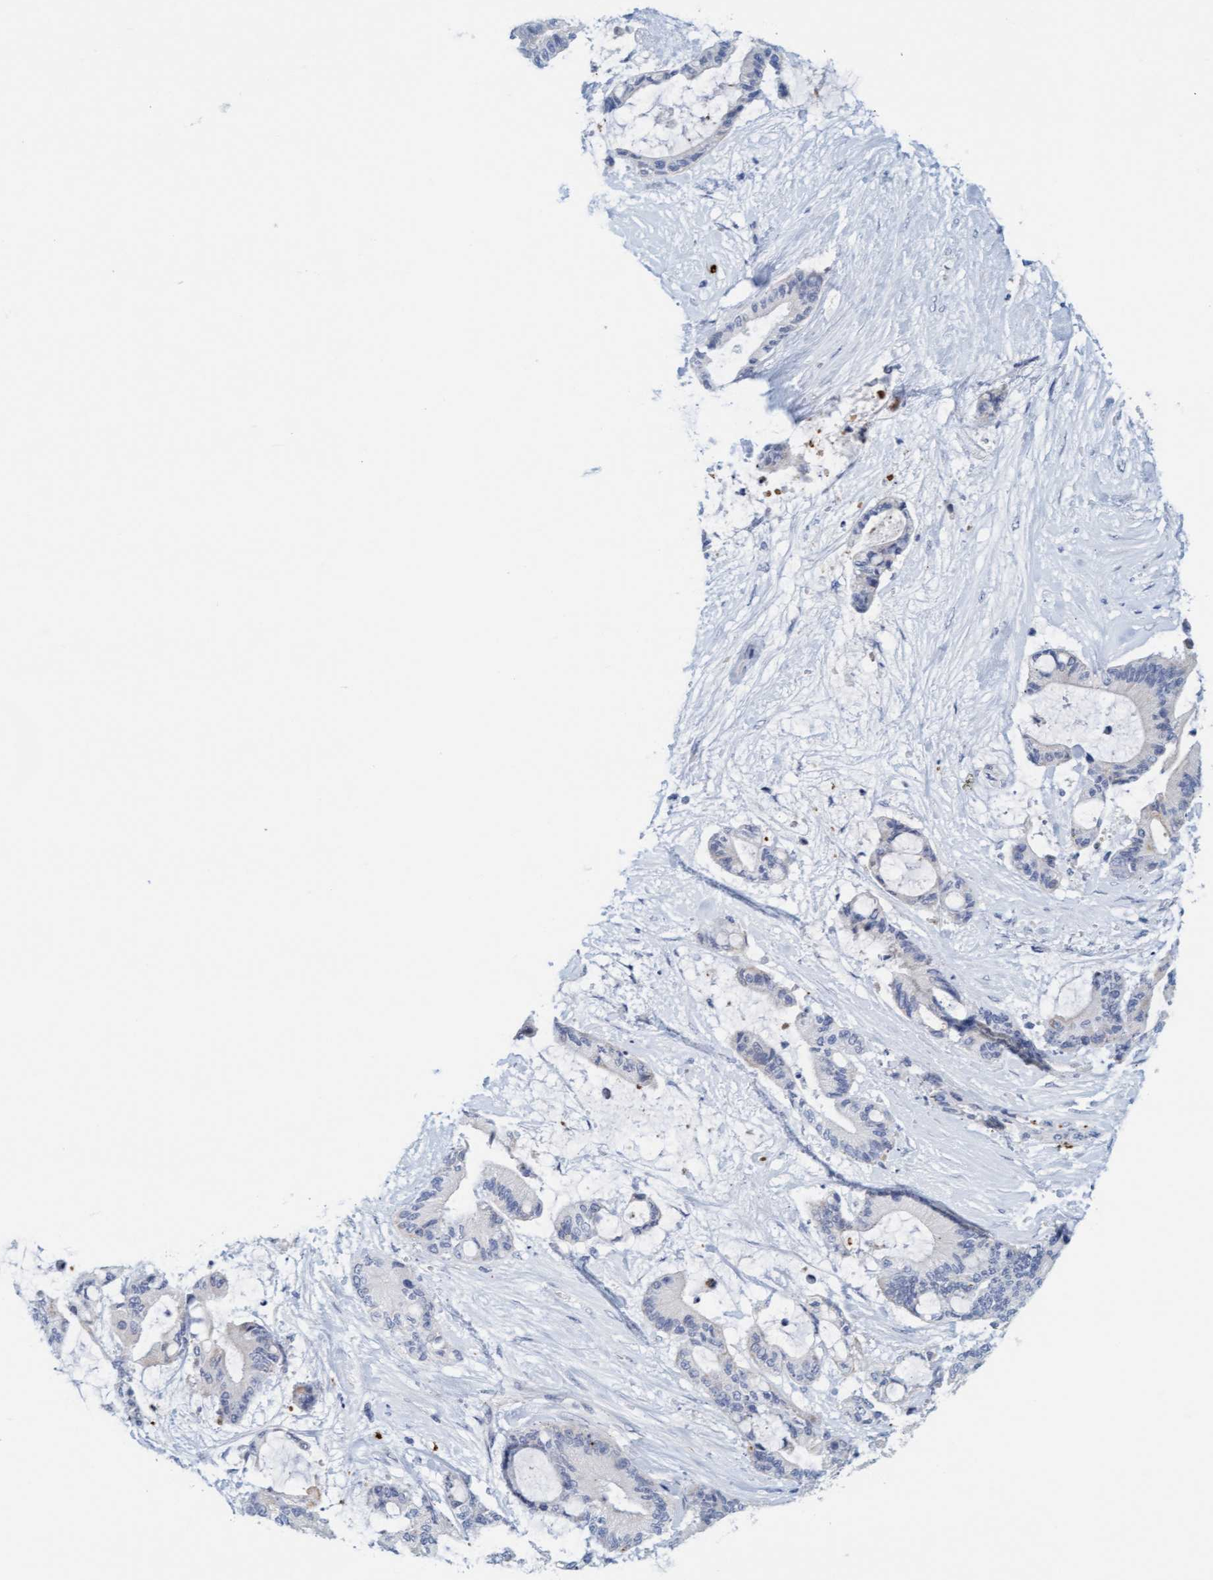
{"staining": {"intensity": "negative", "quantity": "none", "location": "none"}, "tissue": "liver cancer", "cell_type": "Tumor cells", "image_type": "cancer", "snomed": [{"axis": "morphology", "description": "Cholangiocarcinoma"}, {"axis": "topography", "description": "Liver"}], "caption": "The immunohistochemistry (IHC) histopathology image has no significant staining in tumor cells of cholangiocarcinoma (liver) tissue.", "gene": "CPA3", "patient": {"sex": "female", "age": 73}}